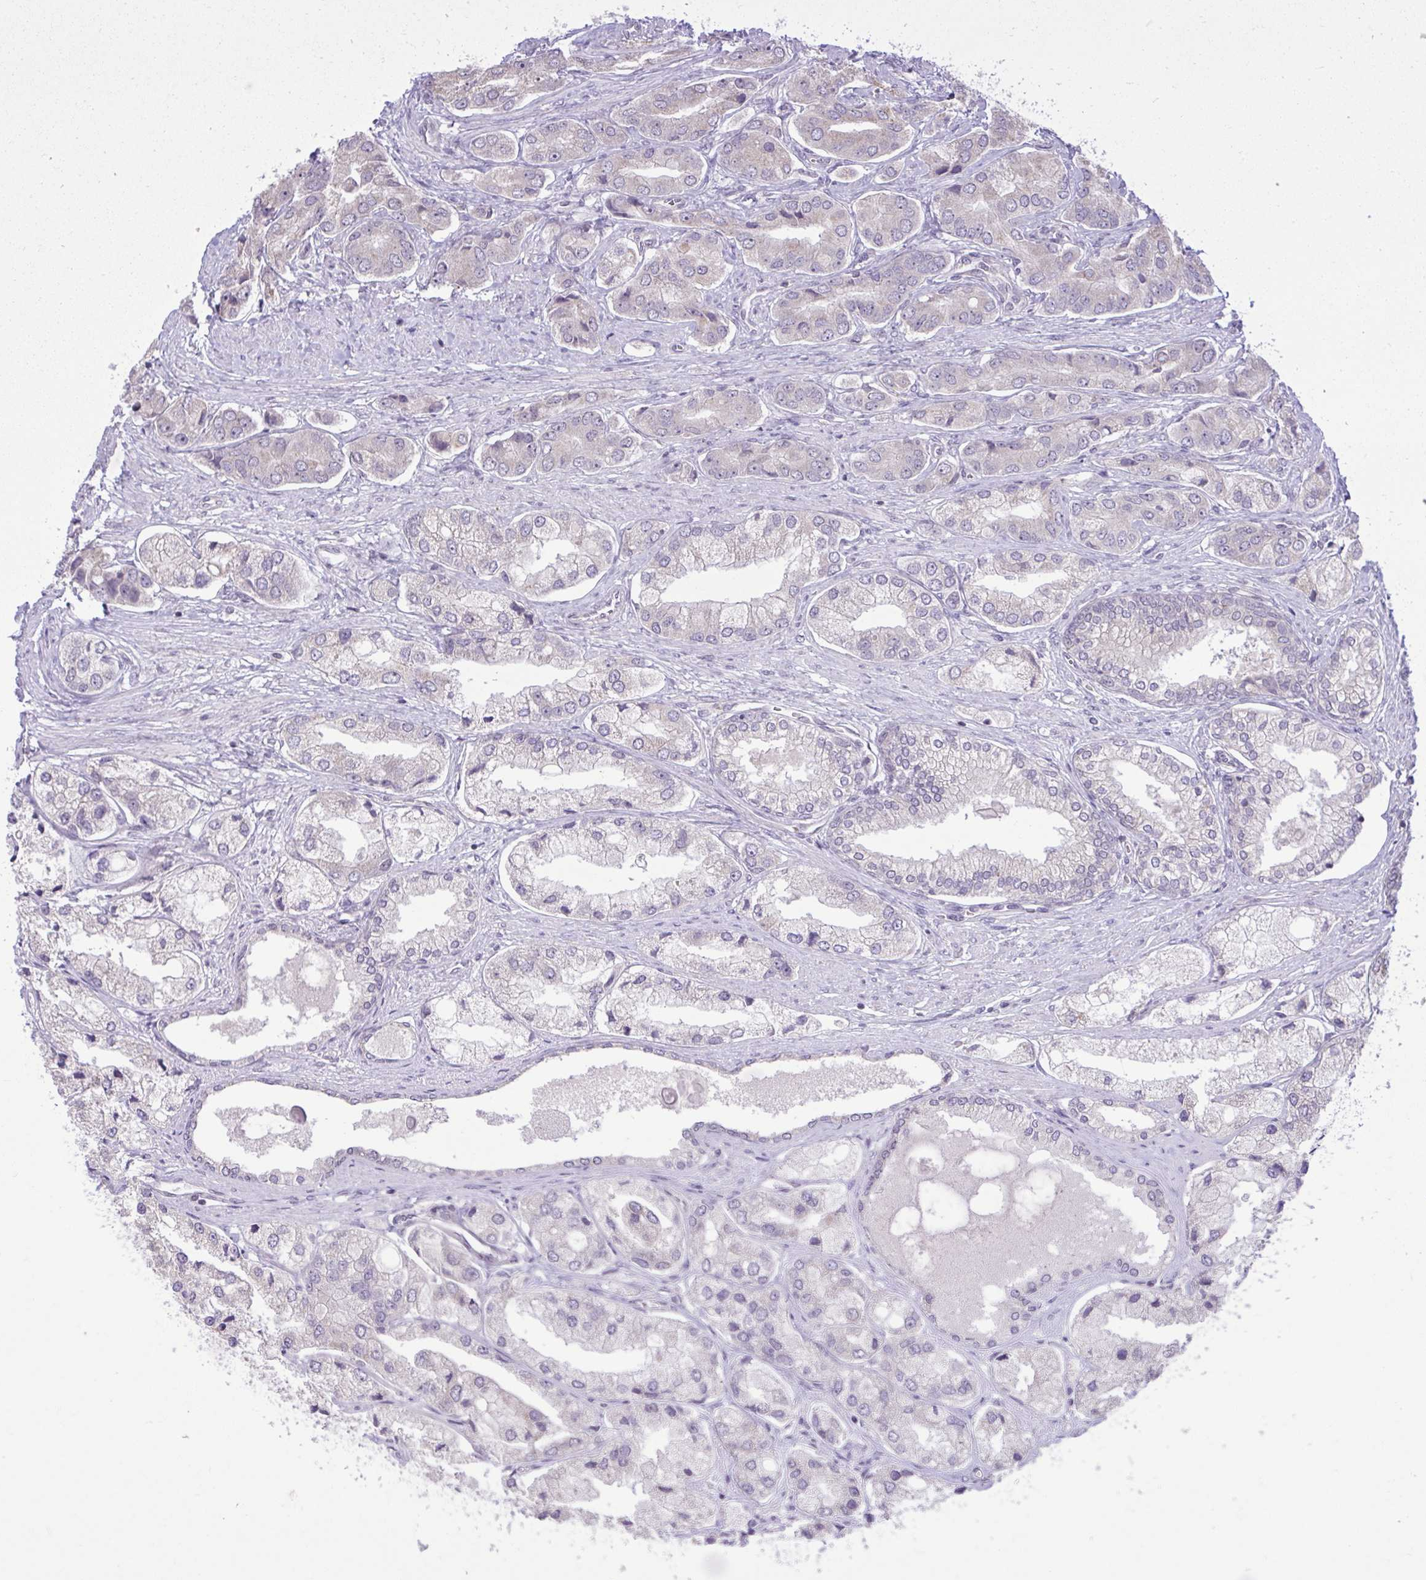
{"staining": {"intensity": "negative", "quantity": "none", "location": "none"}, "tissue": "prostate cancer", "cell_type": "Tumor cells", "image_type": "cancer", "snomed": [{"axis": "morphology", "description": "Adenocarcinoma, Low grade"}, {"axis": "topography", "description": "Prostate"}], "caption": "High power microscopy micrograph of an immunohistochemistry histopathology image of prostate adenocarcinoma (low-grade), revealing no significant positivity in tumor cells.", "gene": "CYP20A1", "patient": {"sex": "male", "age": 69}}